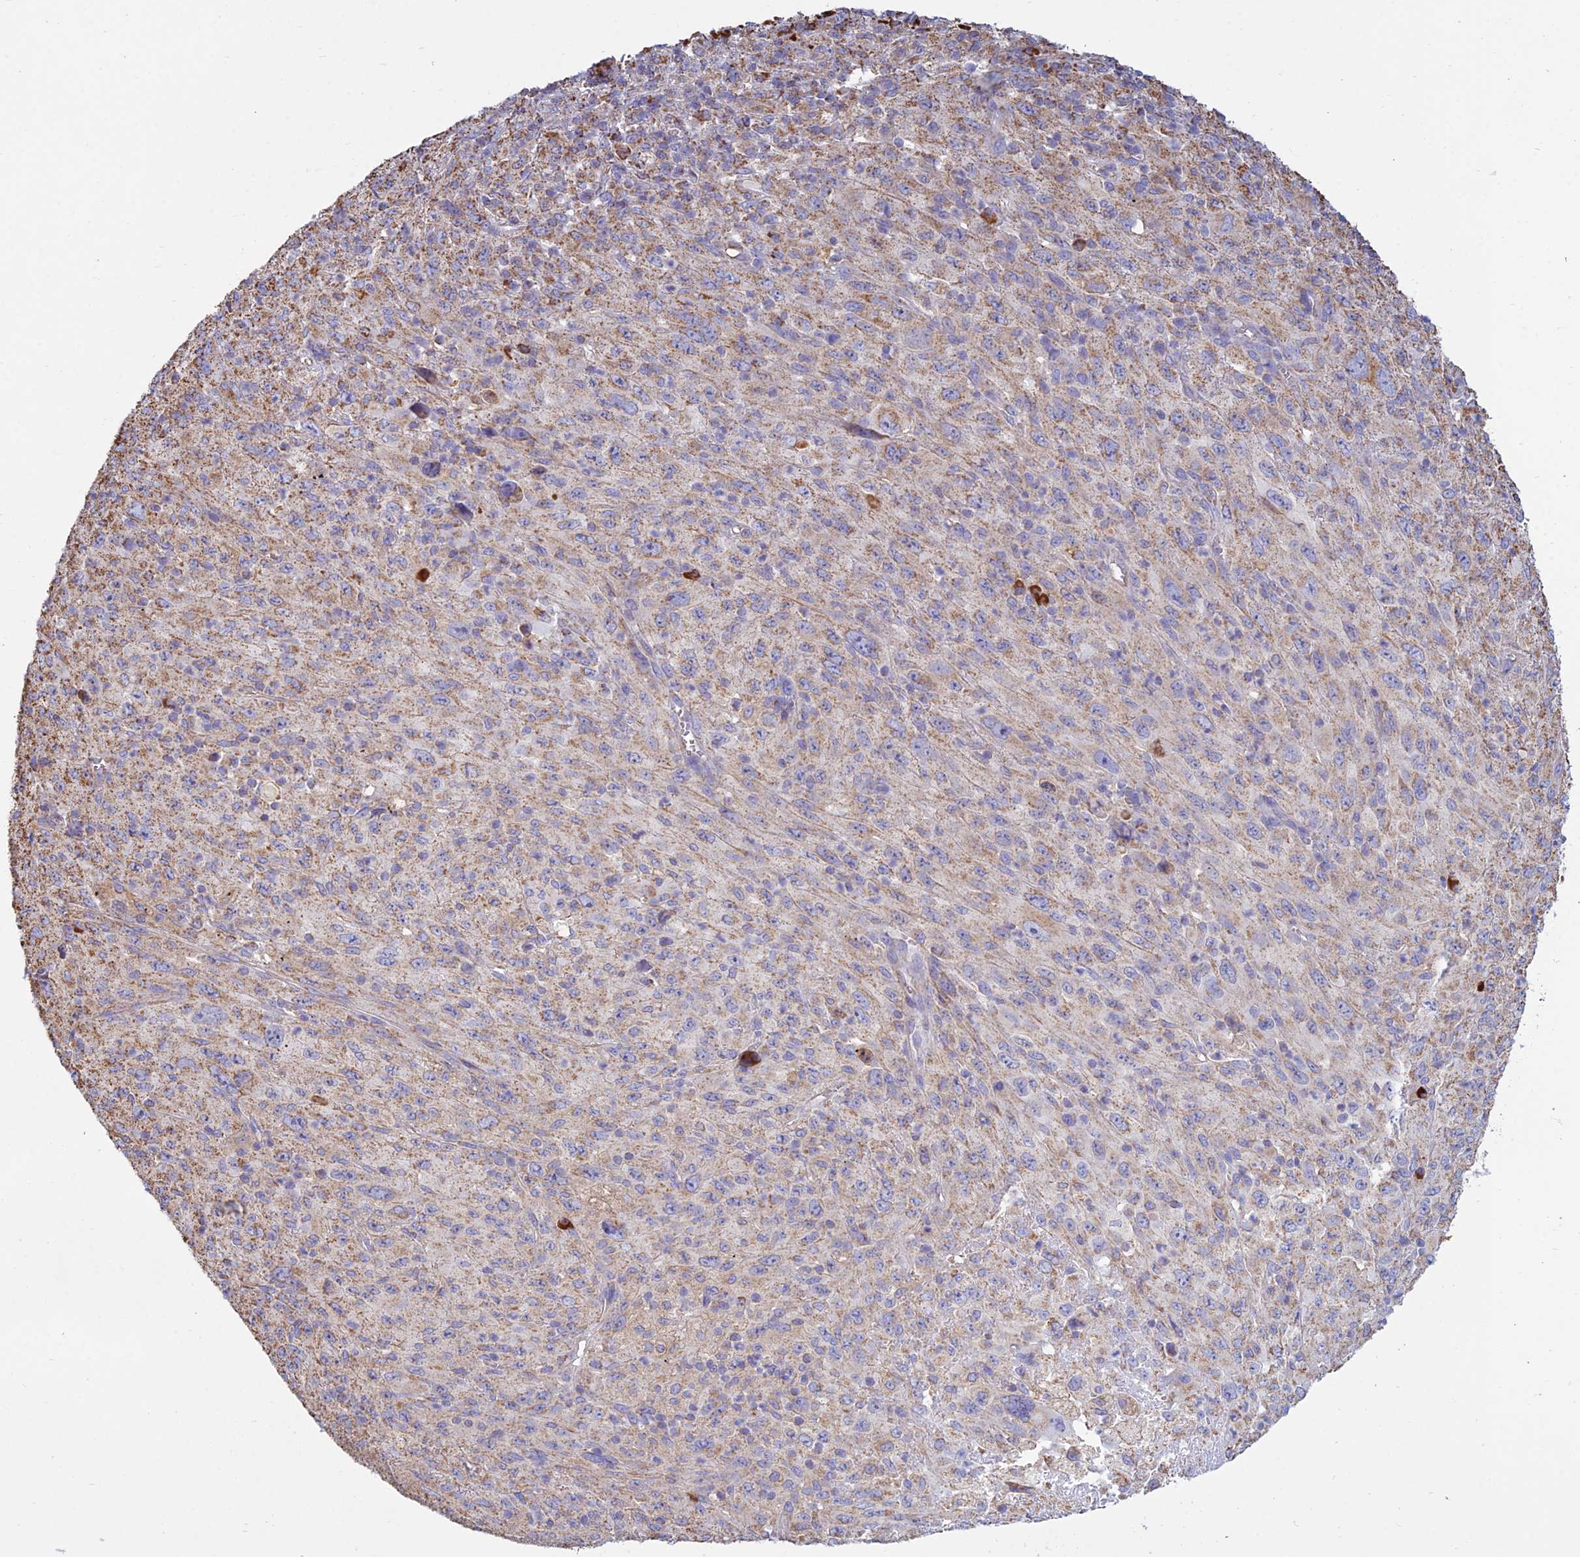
{"staining": {"intensity": "moderate", "quantity": "25%-75%", "location": "cytoplasmic/membranous"}, "tissue": "melanoma", "cell_type": "Tumor cells", "image_type": "cancer", "snomed": [{"axis": "morphology", "description": "Malignant melanoma, Metastatic site"}, {"axis": "topography", "description": "Skin"}], "caption": "Immunohistochemical staining of human malignant melanoma (metastatic site) displays medium levels of moderate cytoplasmic/membranous protein positivity in approximately 25%-75% of tumor cells.", "gene": "OR2W3", "patient": {"sex": "female", "age": 56}}